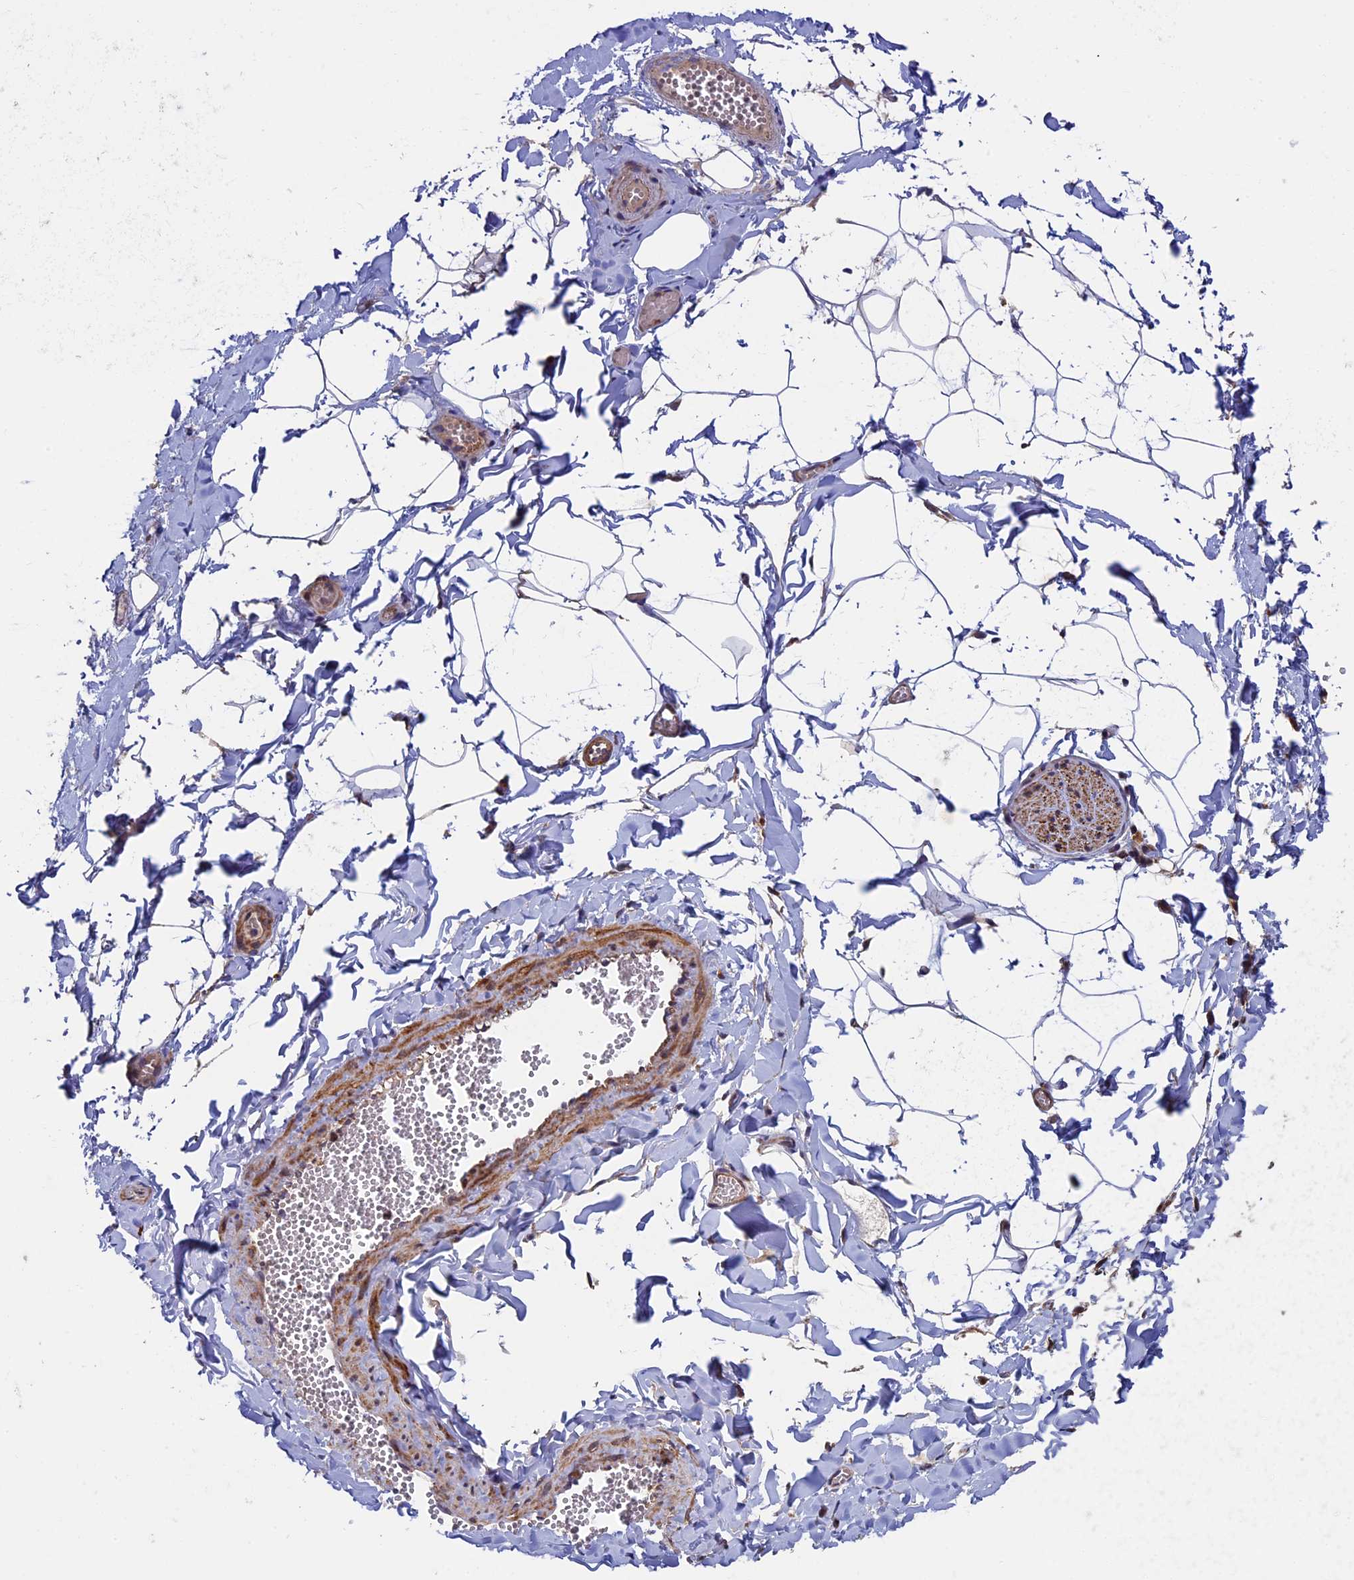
{"staining": {"intensity": "negative", "quantity": "none", "location": "none"}, "tissue": "adipose tissue", "cell_type": "Adipocytes", "image_type": "normal", "snomed": [{"axis": "morphology", "description": "Normal tissue, NOS"}, {"axis": "topography", "description": "Gallbladder"}, {"axis": "topography", "description": "Peripheral nerve tissue"}], "caption": "DAB (3,3'-diaminobenzidine) immunohistochemical staining of benign human adipose tissue displays no significant staining in adipocytes. (DAB IHC with hematoxylin counter stain).", "gene": "RNF17", "patient": {"sex": "male", "age": 38}}